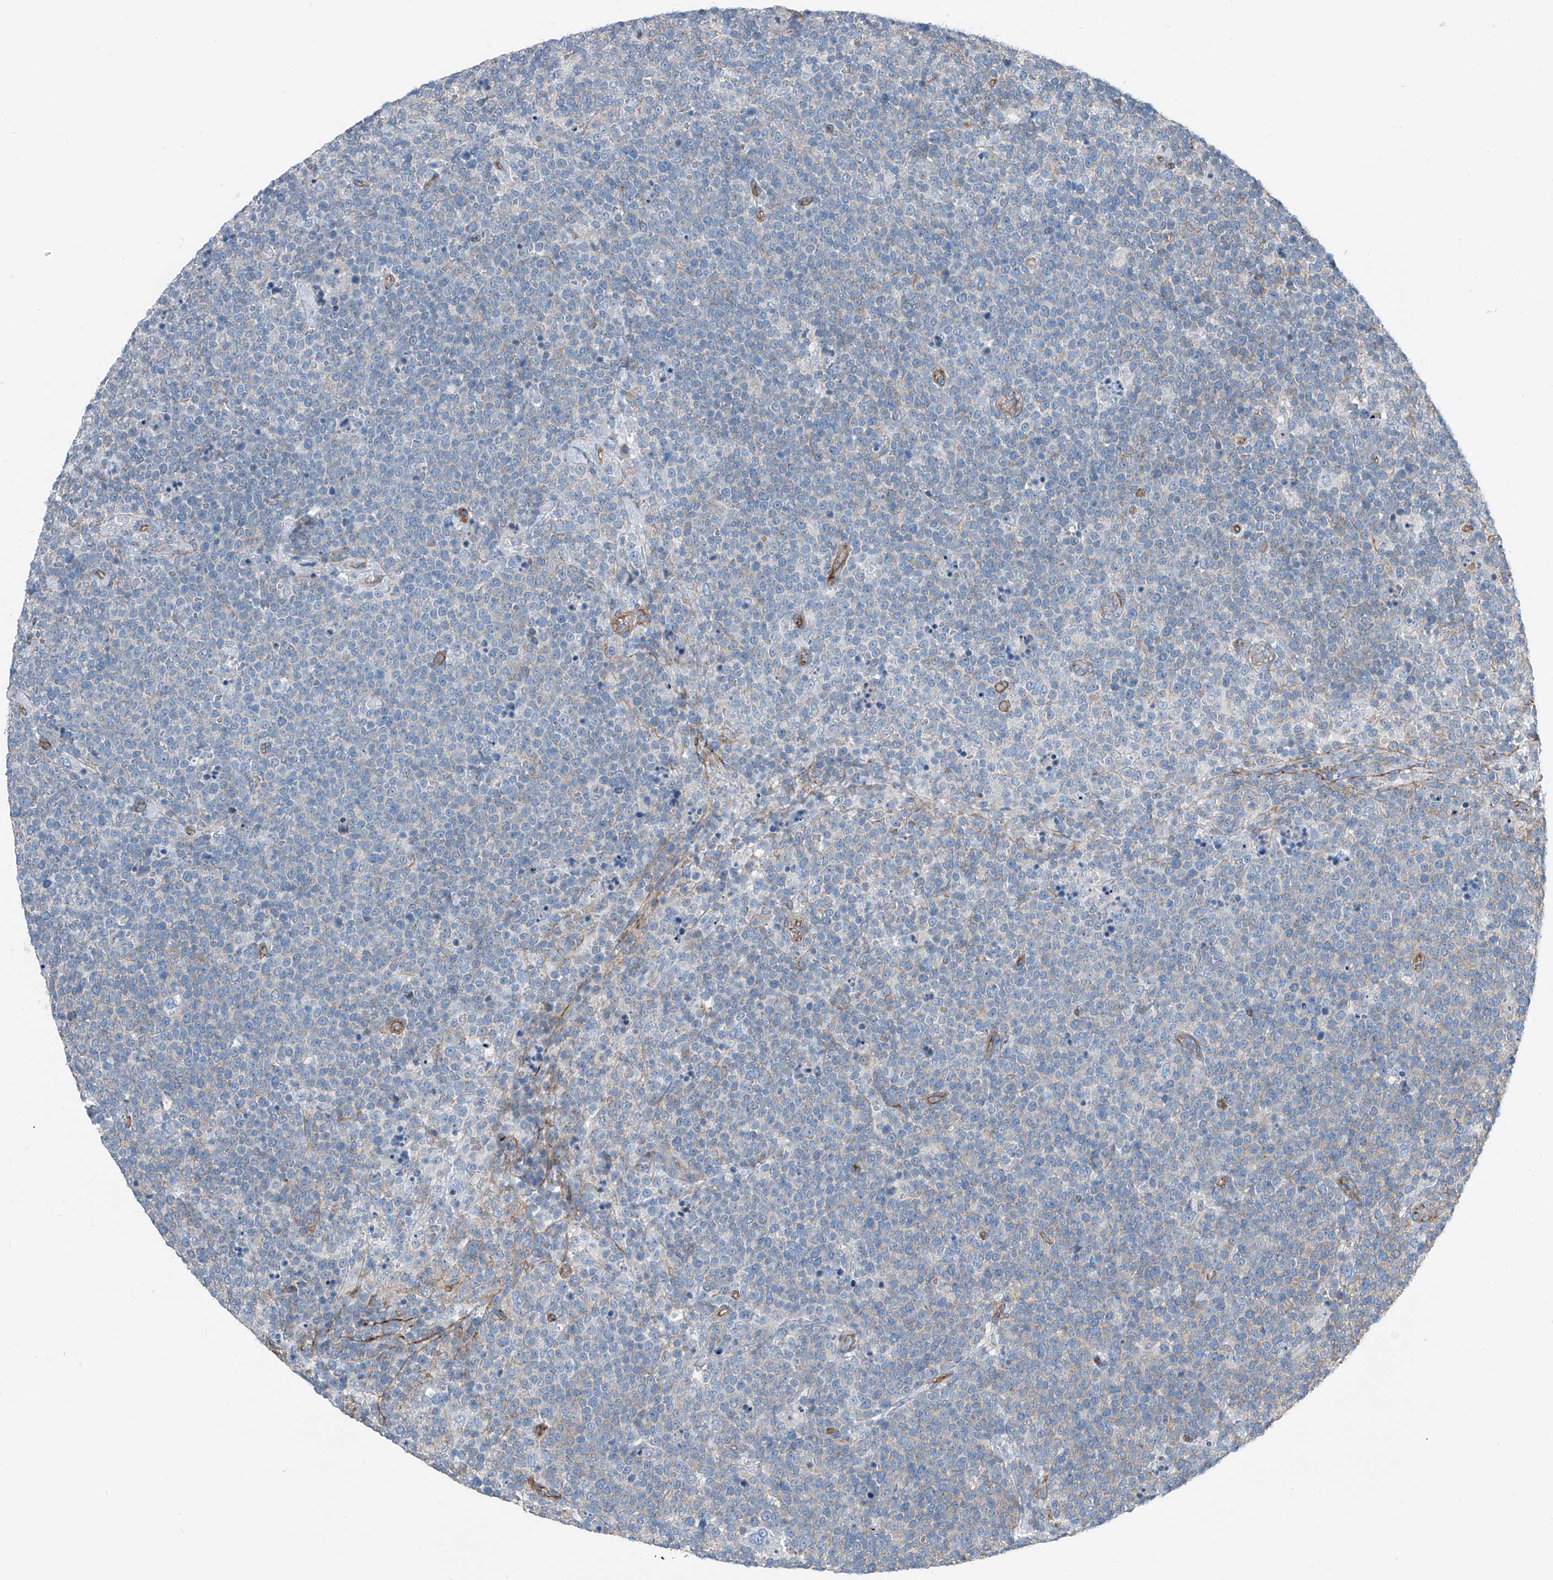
{"staining": {"intensity": "negative", "quantity": "none", "location": "none"}, "tissue": "lymphoma", "cell_type": "Tumor cells", "image_type": "cancer", "snomed": [{"axis": "morphology", "description": "Malignant lymphoma, non-Hodgkin's type, High grade"}, {"axis": "topography", "description": "Lymph node"}], "caption": "High magnification brightfield microscopy of high-grade malignant lymphoma, non-Hodgkin's type stained with DAB (3,3'-diaminobenzidine) (brown) and counterstained with hematoxylin (blue): tumor cells show no significant expression.", "gene": "THEMIS2", "patient": {"sex": "male", "age": 61}}